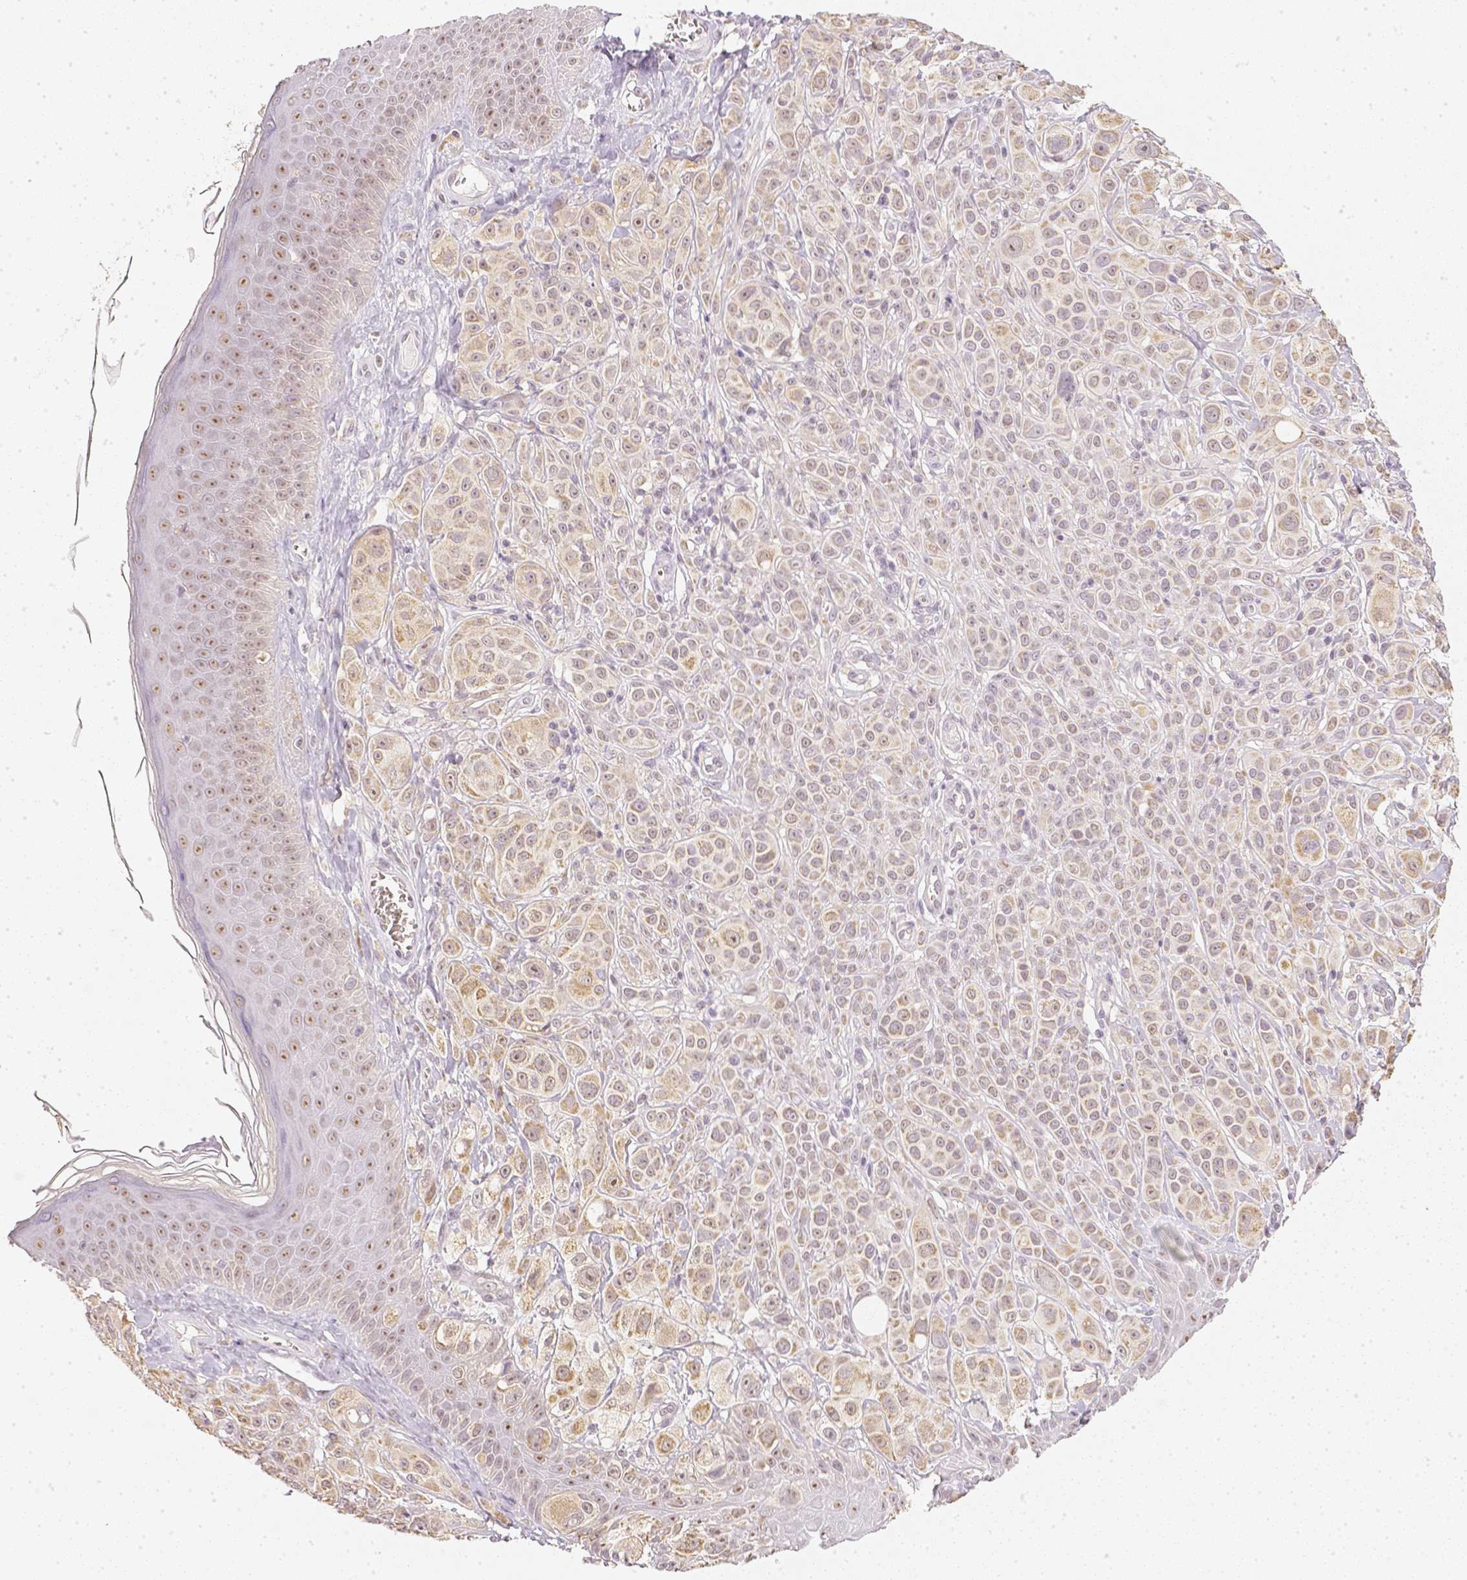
{"staining": {"intensity": "weak", "quantity": ">75%", "location": "cytoplasmic/membranous"}, "tissue": "melanoma", "cell_type": "Tumor cells", "image_type": "cancer", "snomed": [{"axis": "morphology", "description": "Malignant melanoma, NOS"}, {"axis": "topography", "description": "Skin"}], "caption": "High-power microscopy captured an immunohistochemistry image of malignant melanoma, revealing weak cytoplasmic/membranous positivity in about >75% of tumor cells.", "gene": "NVL", "patient": {"sex": "male", "age": 67}}